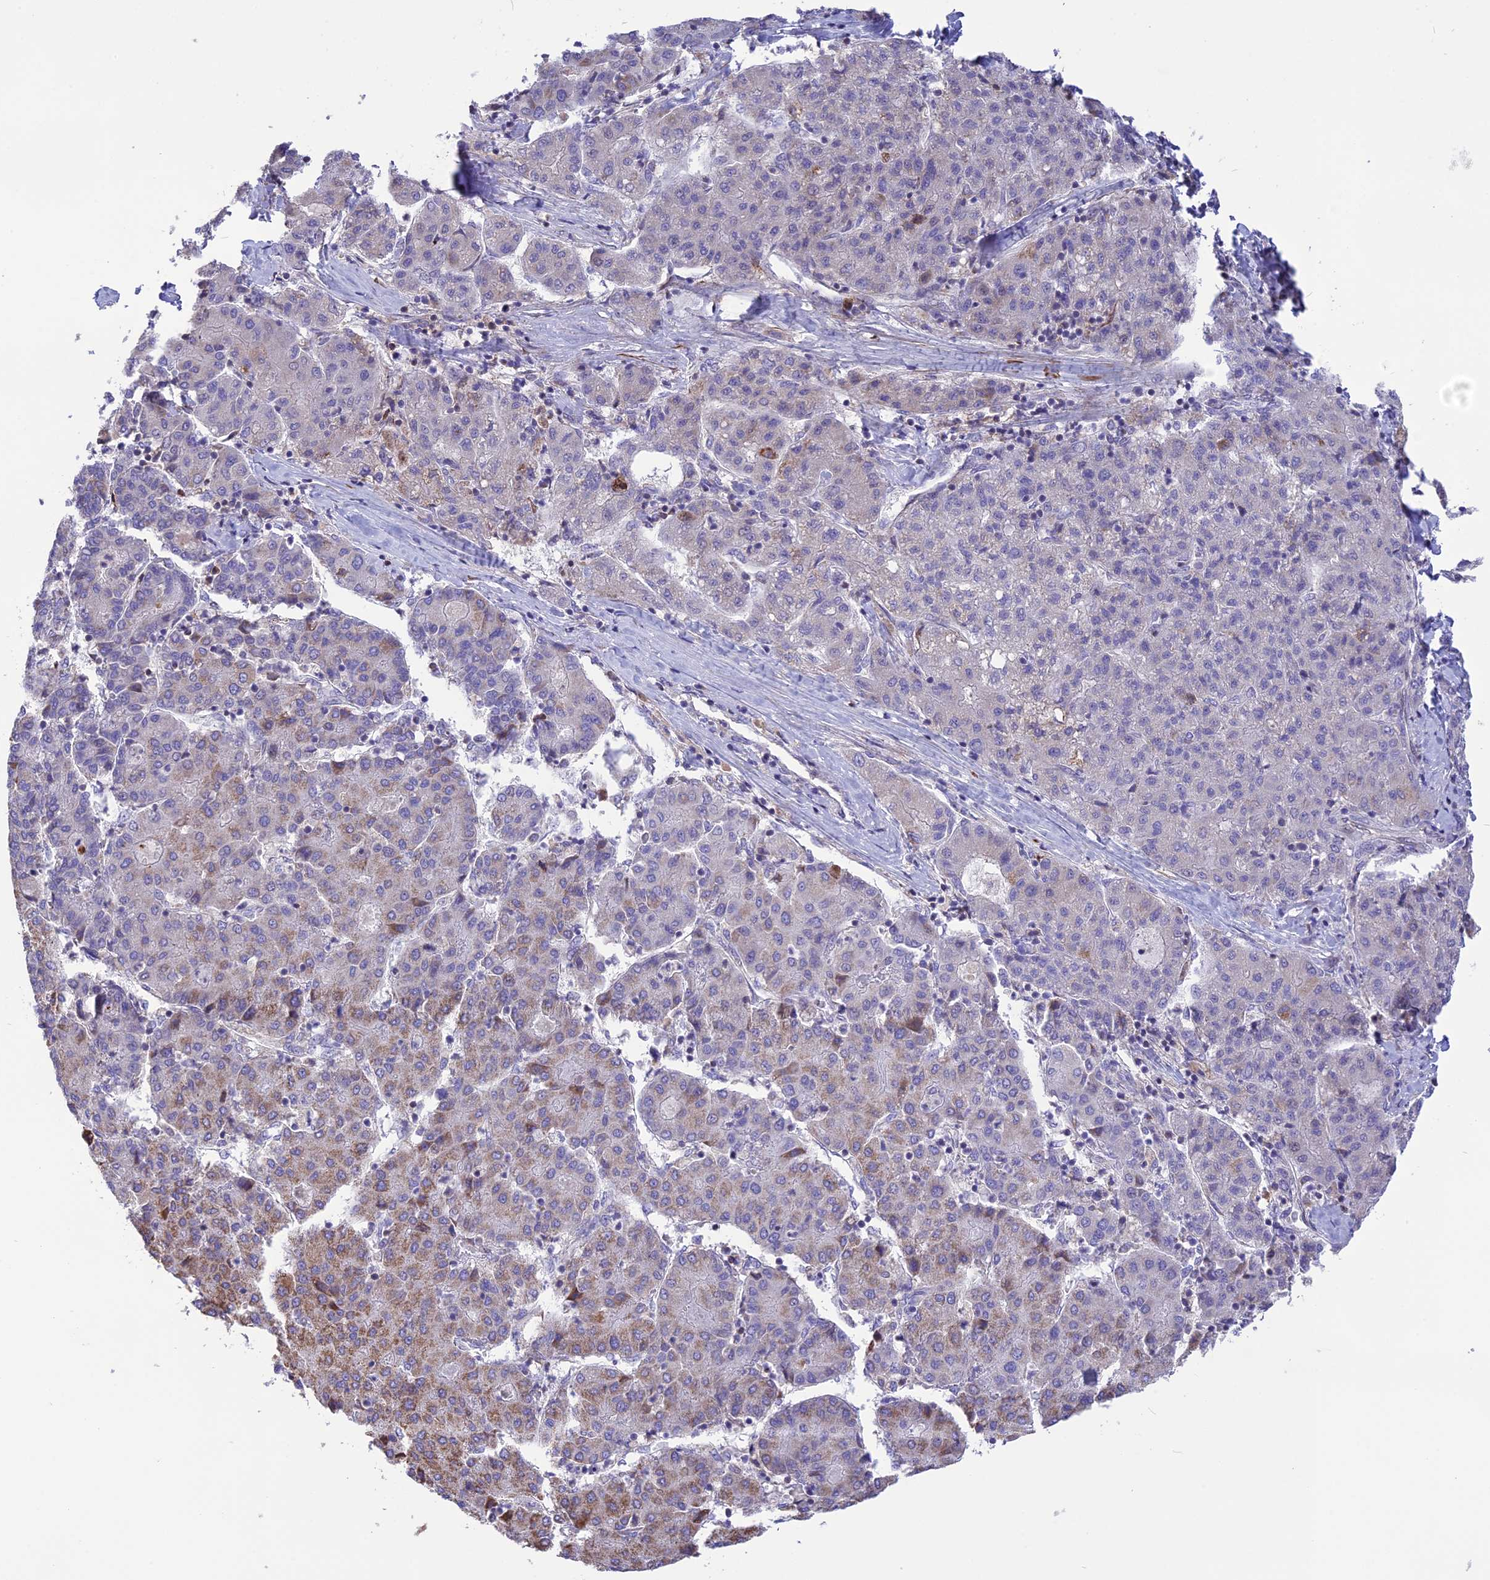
{"staining": {"intensity": "moderate", "quantity": "25%-75%", "location": "cytoplasmic/membranous"}, "tissue": "liver cancer", "cell_type": "Tumor cells", "image_type": "cancer", "snomed": [{"axis": "morphology", "description": "Carcinoma, Hepatocellular, NOS"}, {"axis": "topography", "description": "Liver"}], "caption": "Protein analysis of liver cancer (hepatocellular carcinoma) tissue reveals moderate cytoplasmic/membranous positivity in about 25%-75% of tumor cells.", "gene": "DOC2B", "patient": {"sex": "male", "age": 65}}